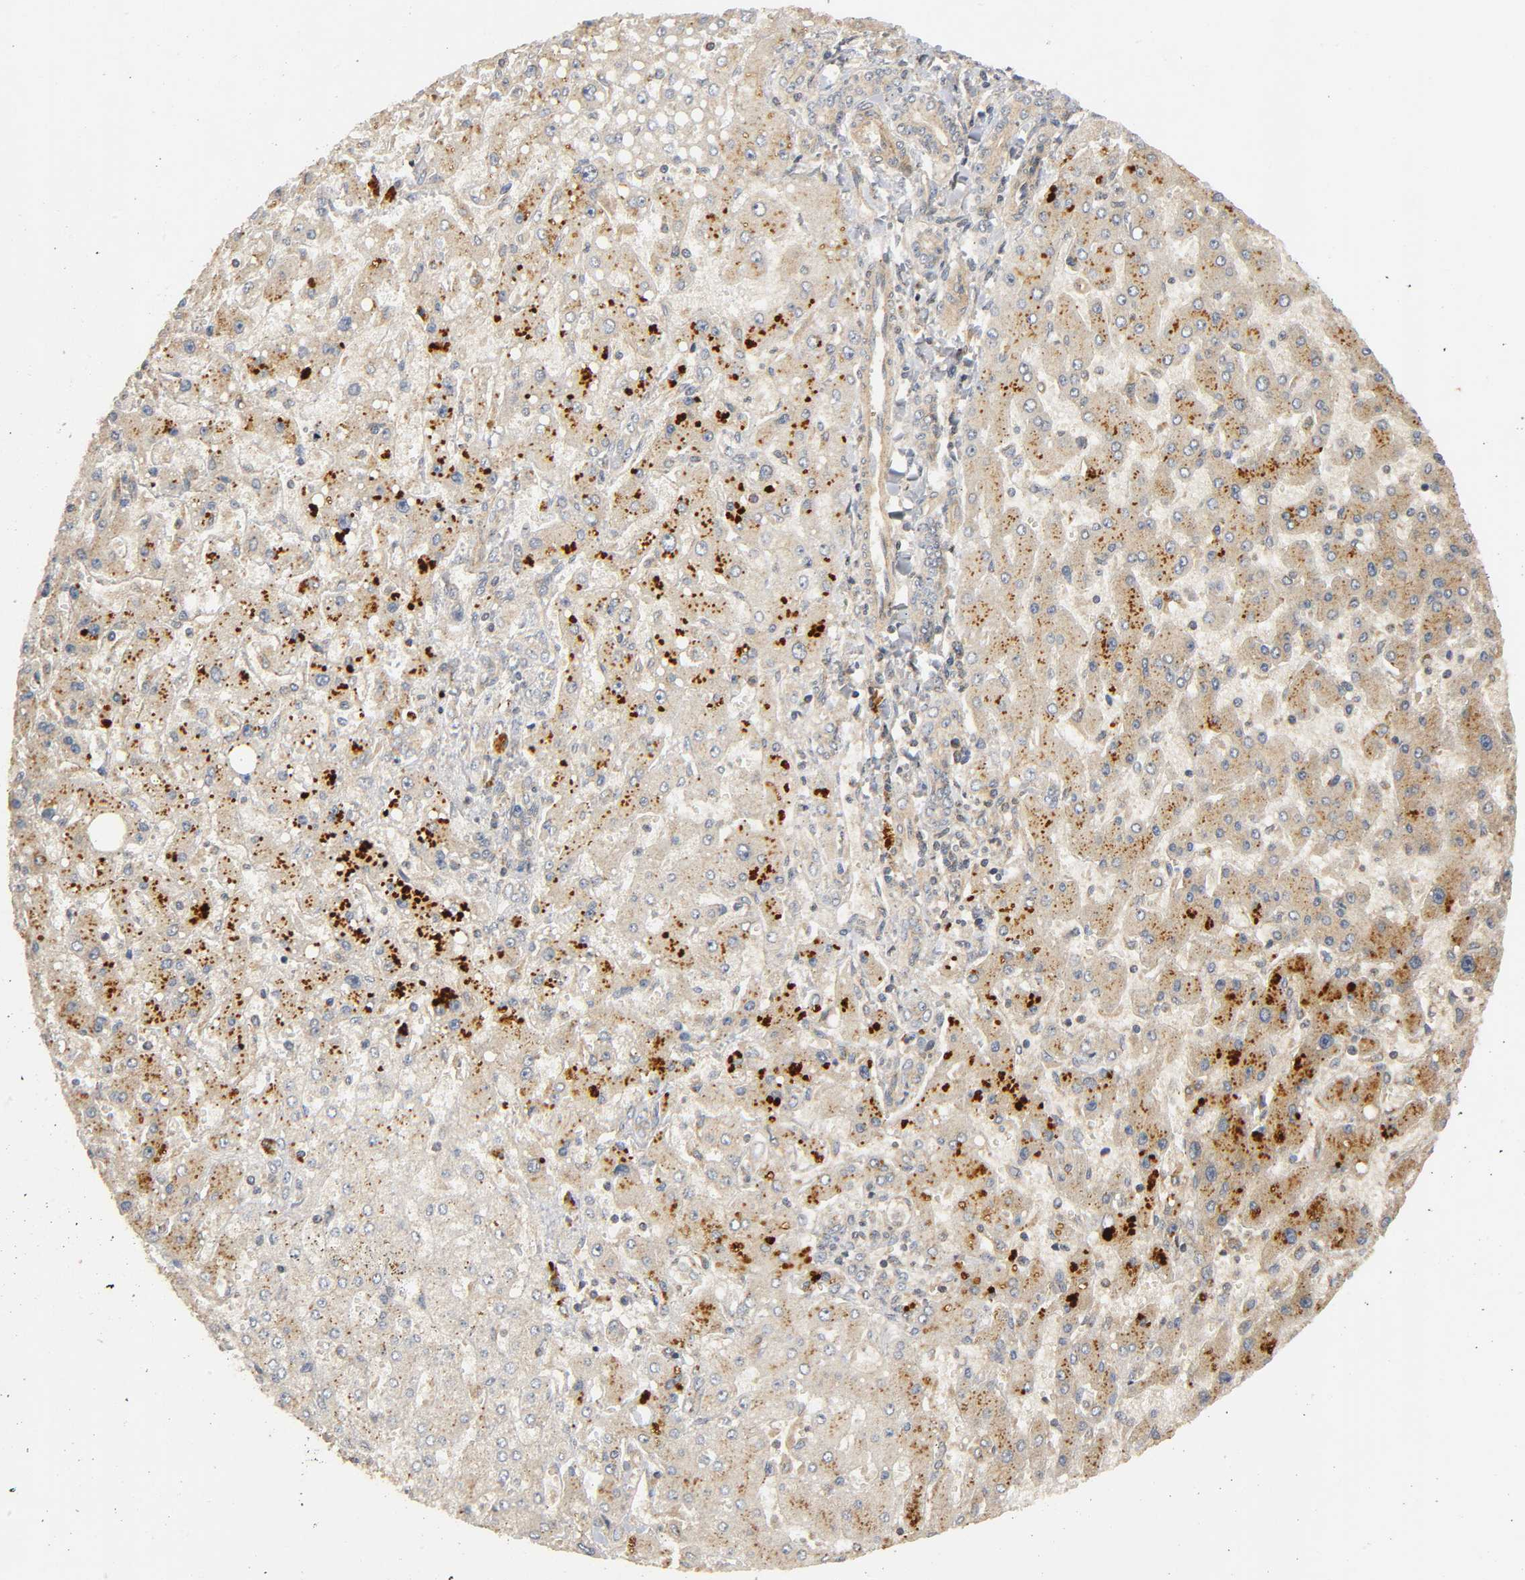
{"staining": {"intensity": "moderate", "quantity": ">75%", "location": "cytoplasmic/membranous"}, "tissue": "liver cancer", "cell_type": "Tumor cells", "image_type": "cancer", "snomed": [{"axis": "morphology", "description": "Carcinoma, Hepatocellular, NOS"}, {"axis": "topography", "description": "Liver"}], "caption": "The photomicrograph shows immunohistochemical staining of liver cancer (hepatocellular carcinoma). There is moderate cytoplasmic/membranous positivity is identified in approximately >75% of tumor cells. (Brightfield microscopy of DAB IHC at high magnification).", "gene": "IKBKB", "patient": {"sex": "female", "age": 53}}